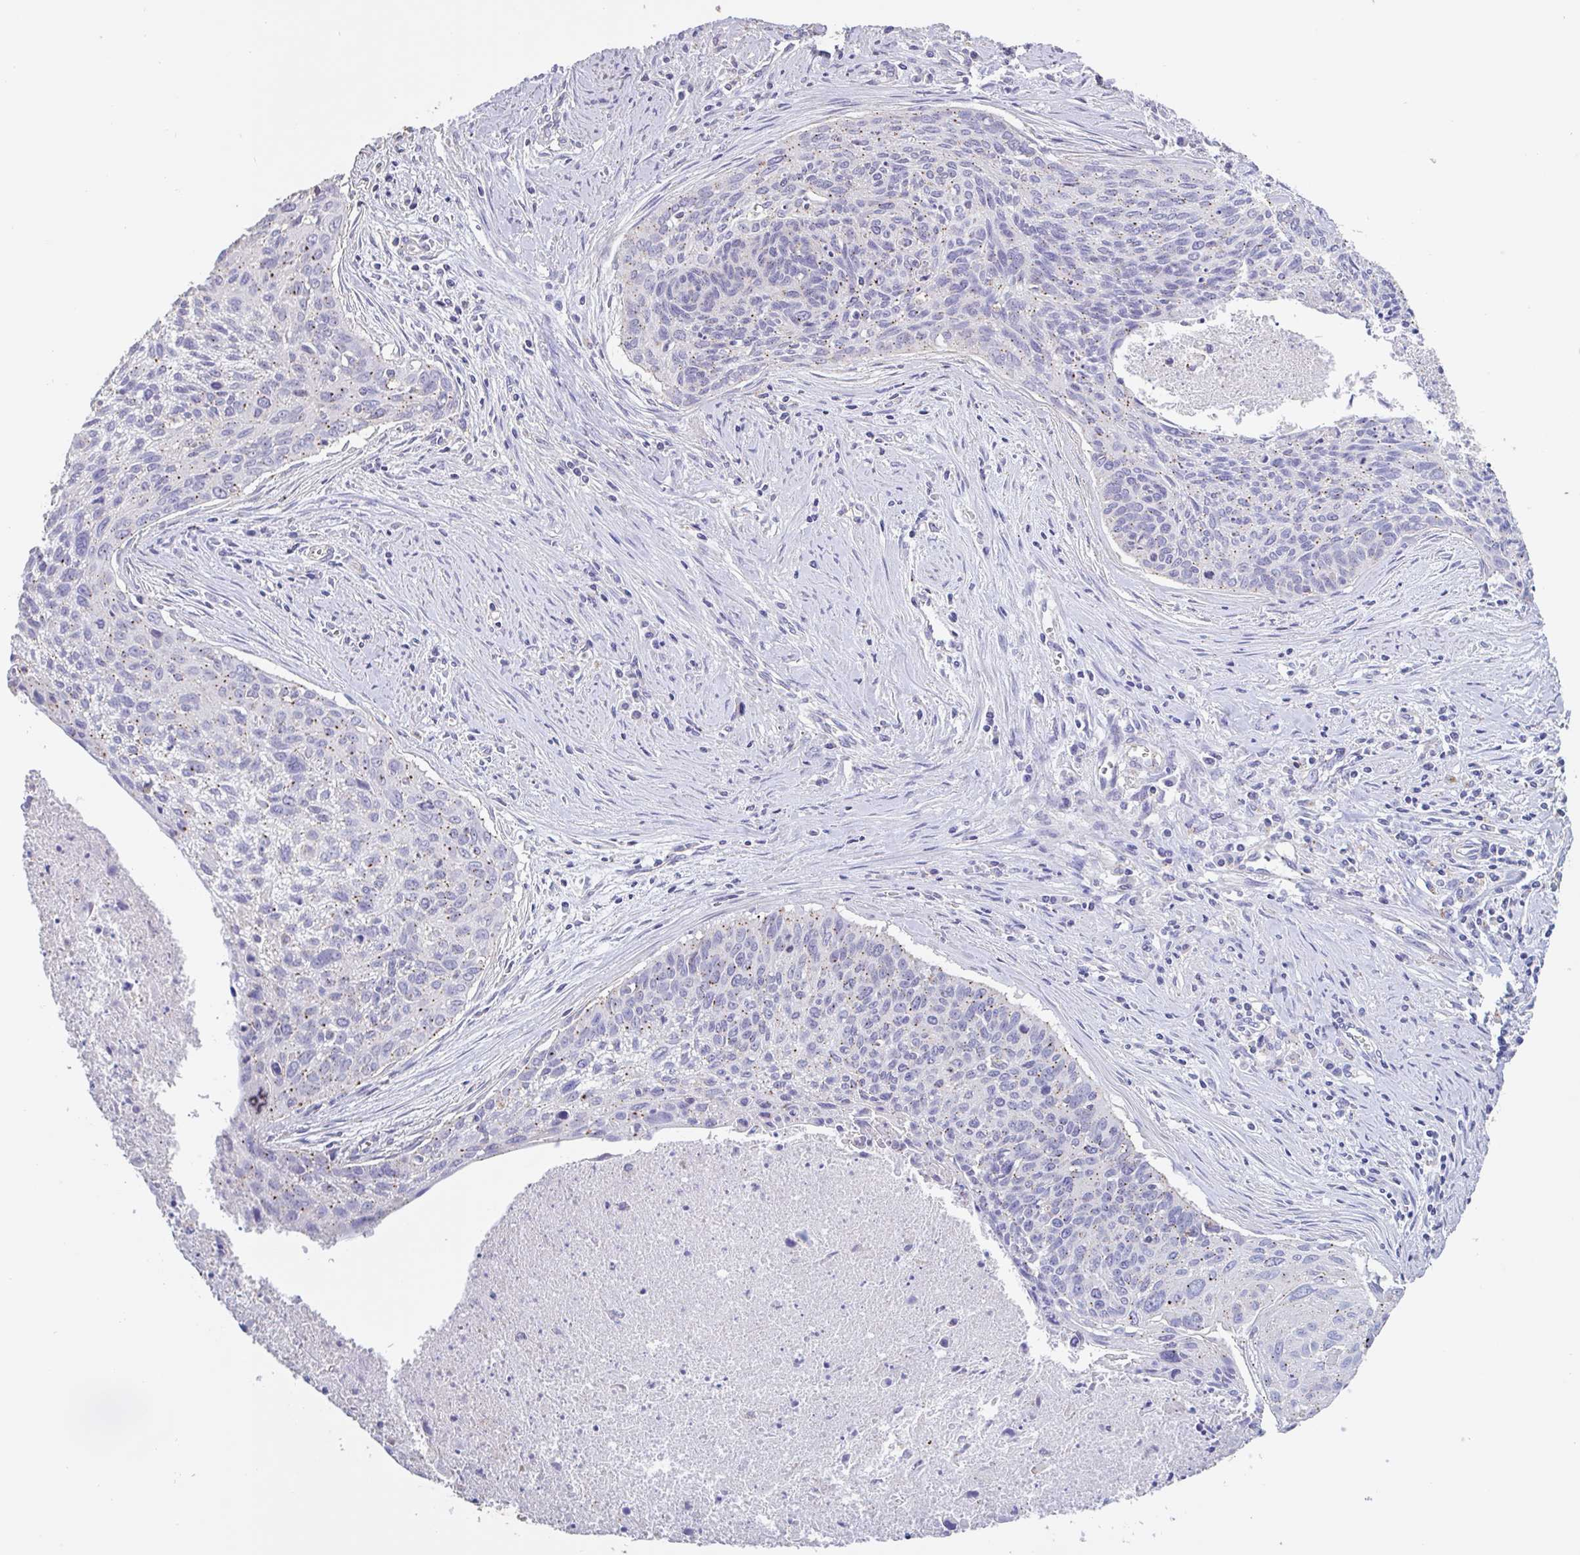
{"staining": {"intensity": "negative", "quantity": "none", "location": "none"}, "tissue": "cervical cancer", "cell_type": "Tumor cells", "image_type": "cancer", "snomed": [{"axis": "morphology", "description": "Squamous cell carcinoma, NOS"}, {"axis": "topography", "description": "Cervix"}], "caption": "Squamous cell carcinoma (cervical) was stained to show a protein in brown. There is no significant positivity in tumor cells.", "gene": "CHMP5", "patient": {"sex": "female", "age": 55}}